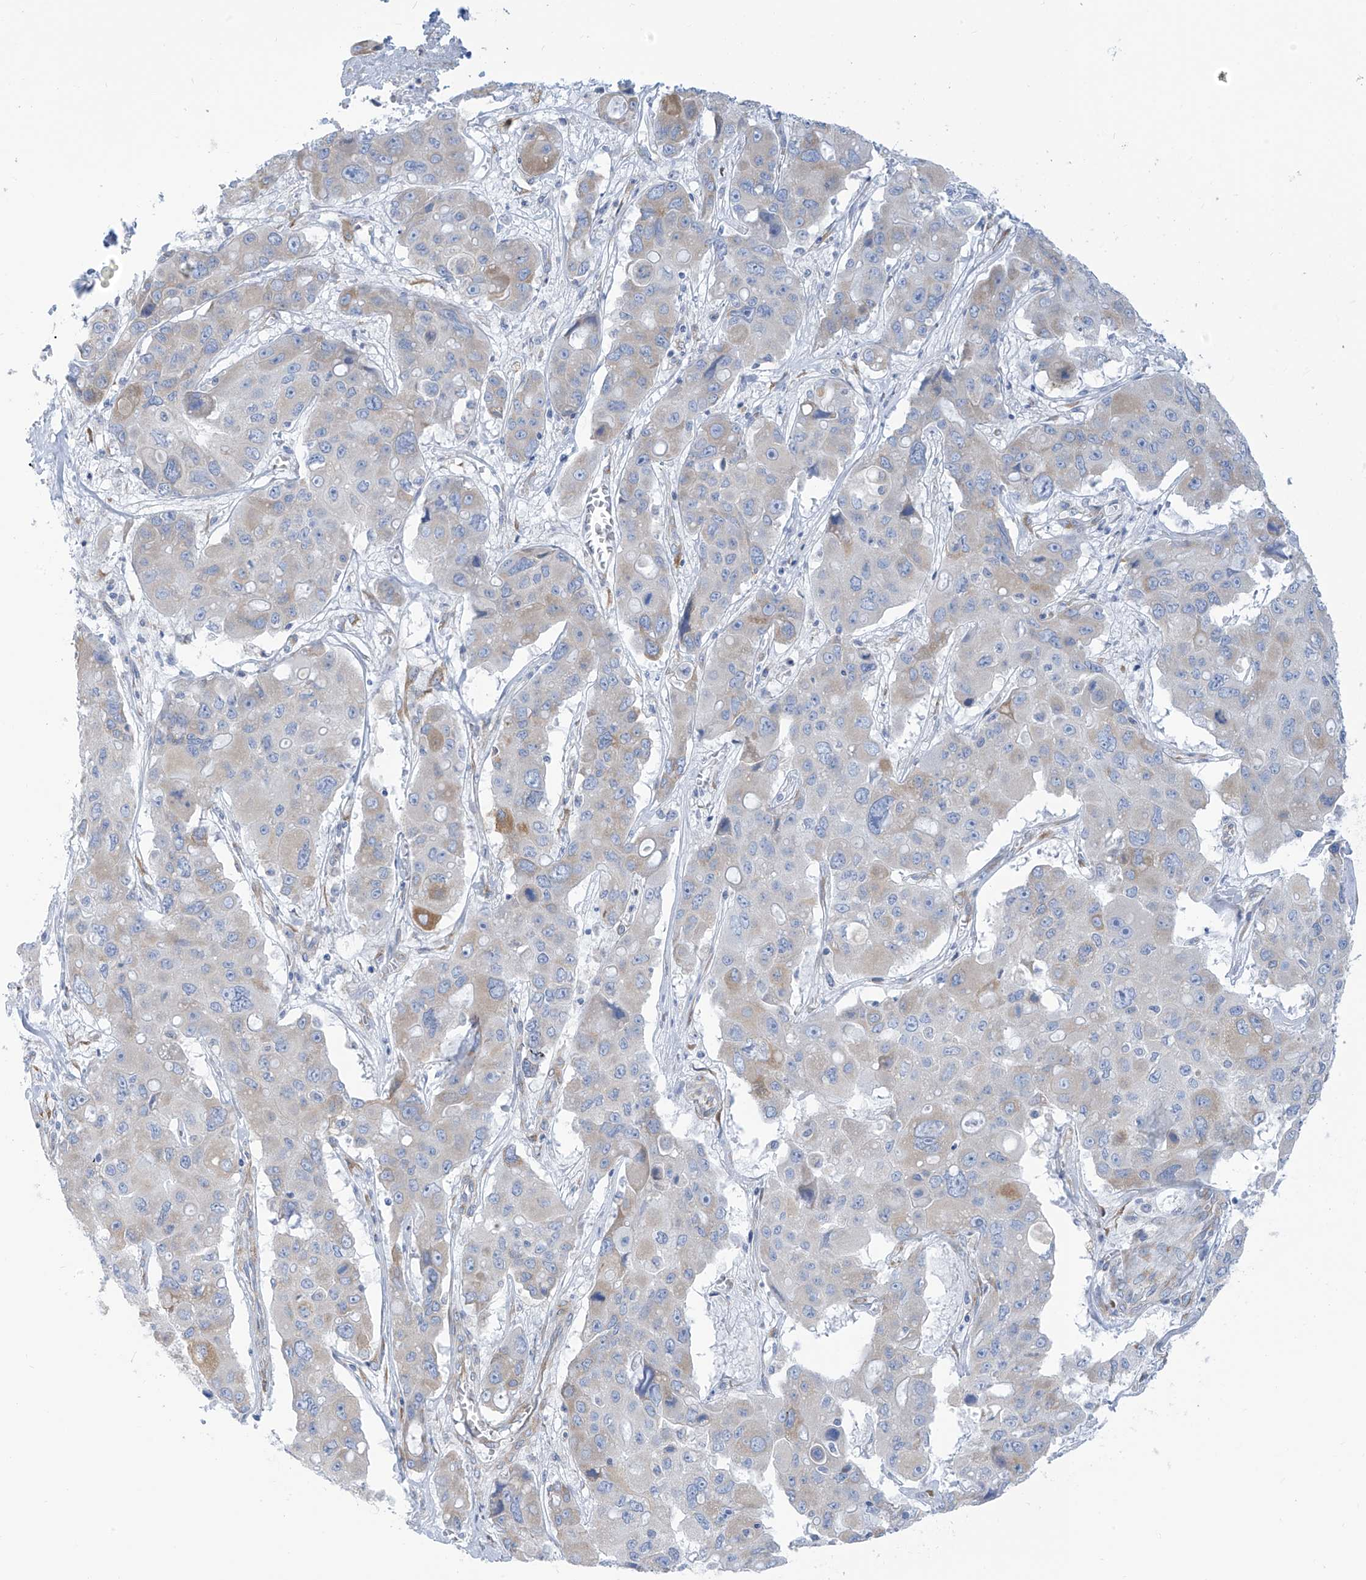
{"staining": {"intensity": "negative", "quantity": "none", "location": "none"}, "tissue": "liver cancer", "cell_type": "Tumor cells", "image_type": "cancer", "snomed": [{"axis": "morphology", "description": "Cholangiocarcinoma"}, {"axis": "topography", "description": "Liver"}], "caption": "A high-resolution photomicrograph shows IHC staining of liver cancer, which displays no significant expression in tumor cells.", "gene": "RCN2", "patient": {"sex": "male", "age": 67}}